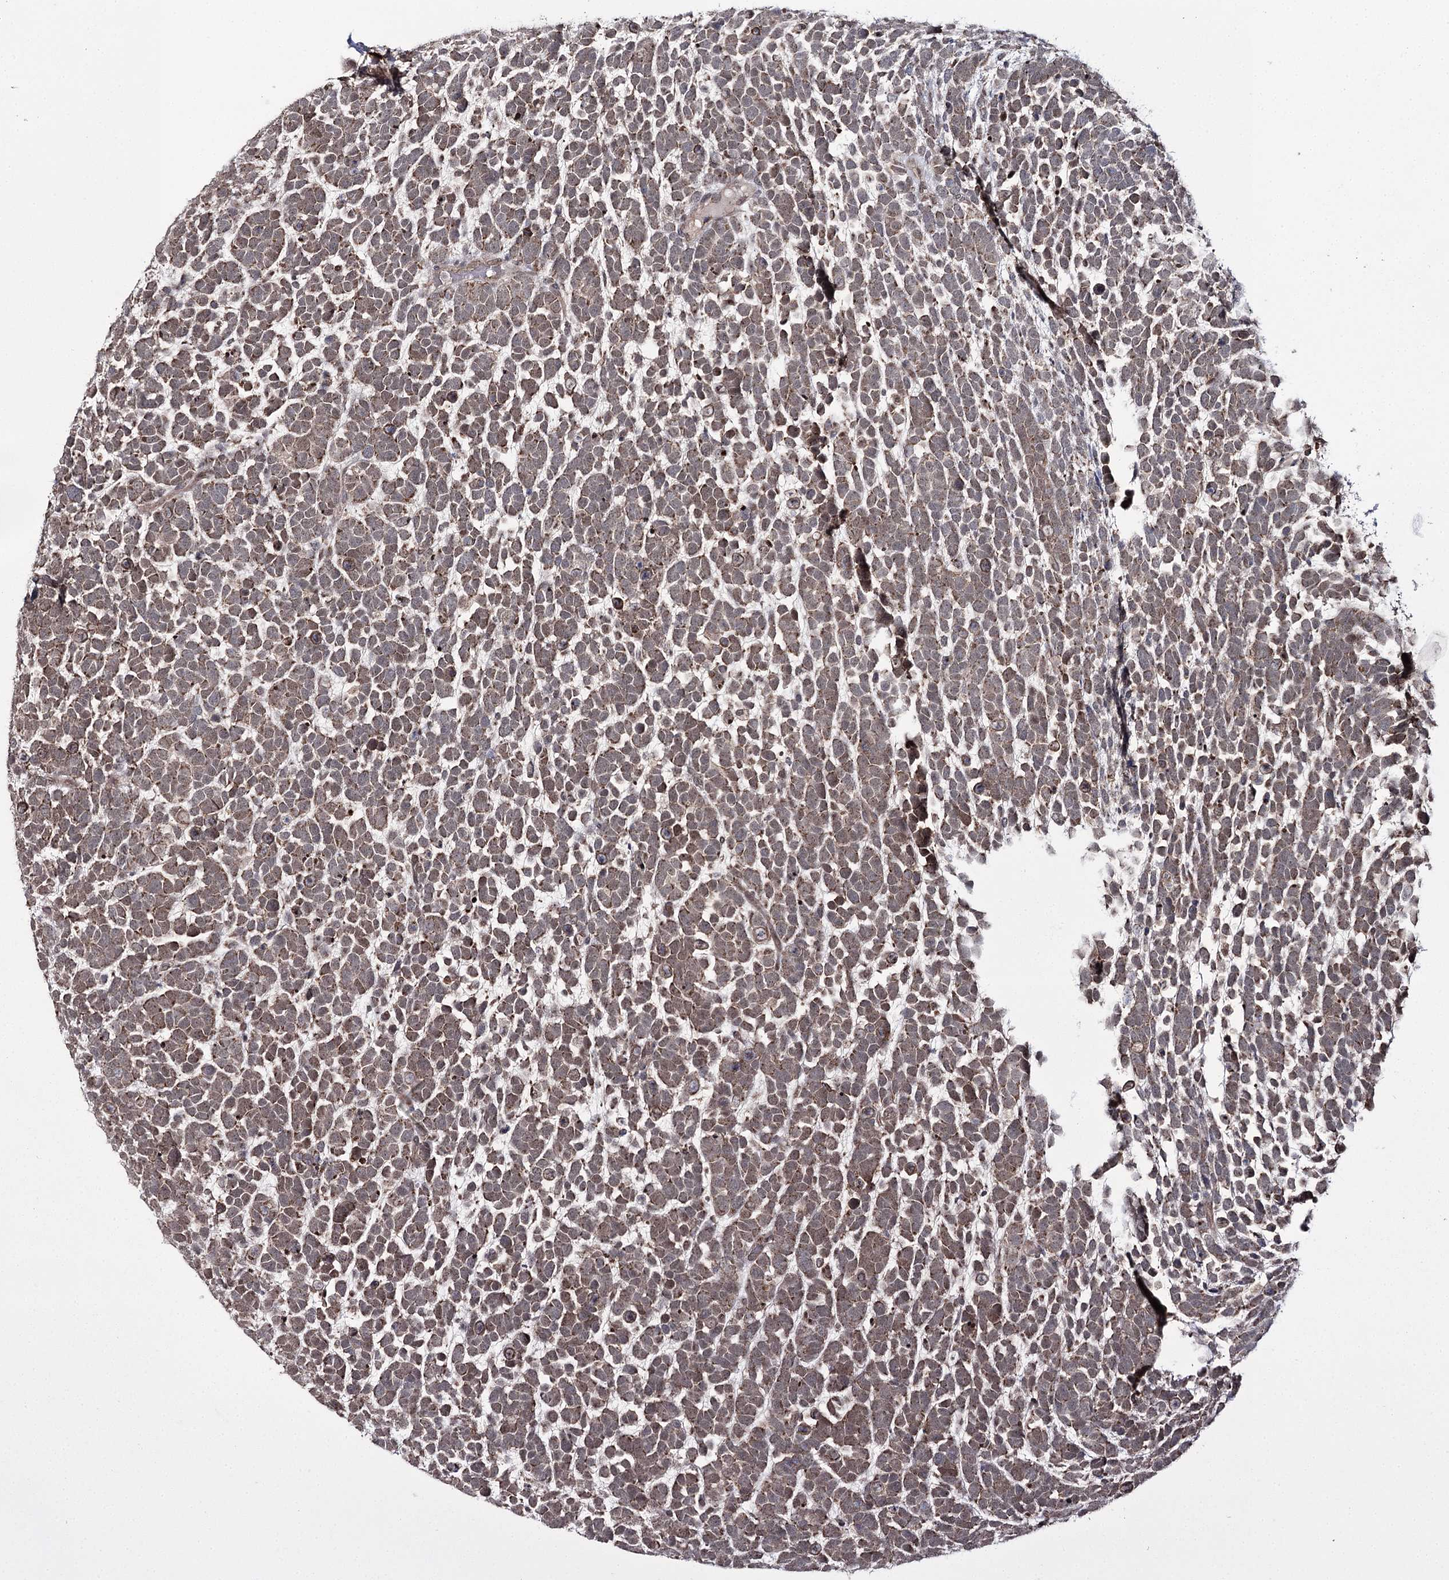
{"staining": {"intensity": "weak", "quantity": "25%-75%", "location": "cytoplasmic/membranous,nuclear"}, "tissue": "urothelial cancer", "cell_type": "Tumor cells", "image_type": "cancer", "snomed": [{"axis": "morphology", "description": "Urothelial carcinoma, High grade"}, {"axis": "topography", "description": "Urinary bladder"}], "caption": "Urothelial carcinoma (high-grade) tissue displays weak cytoplasmic/membranous and nuclear positivity in approximately 25%-75% of tumor cells The staining is performed using DAB brown chromogen to label protein expression. The nuclei are counter-stained blue using hematoxylin.", "gene": "TRNT1", "patient": {"sex": "female", "age": 82}}